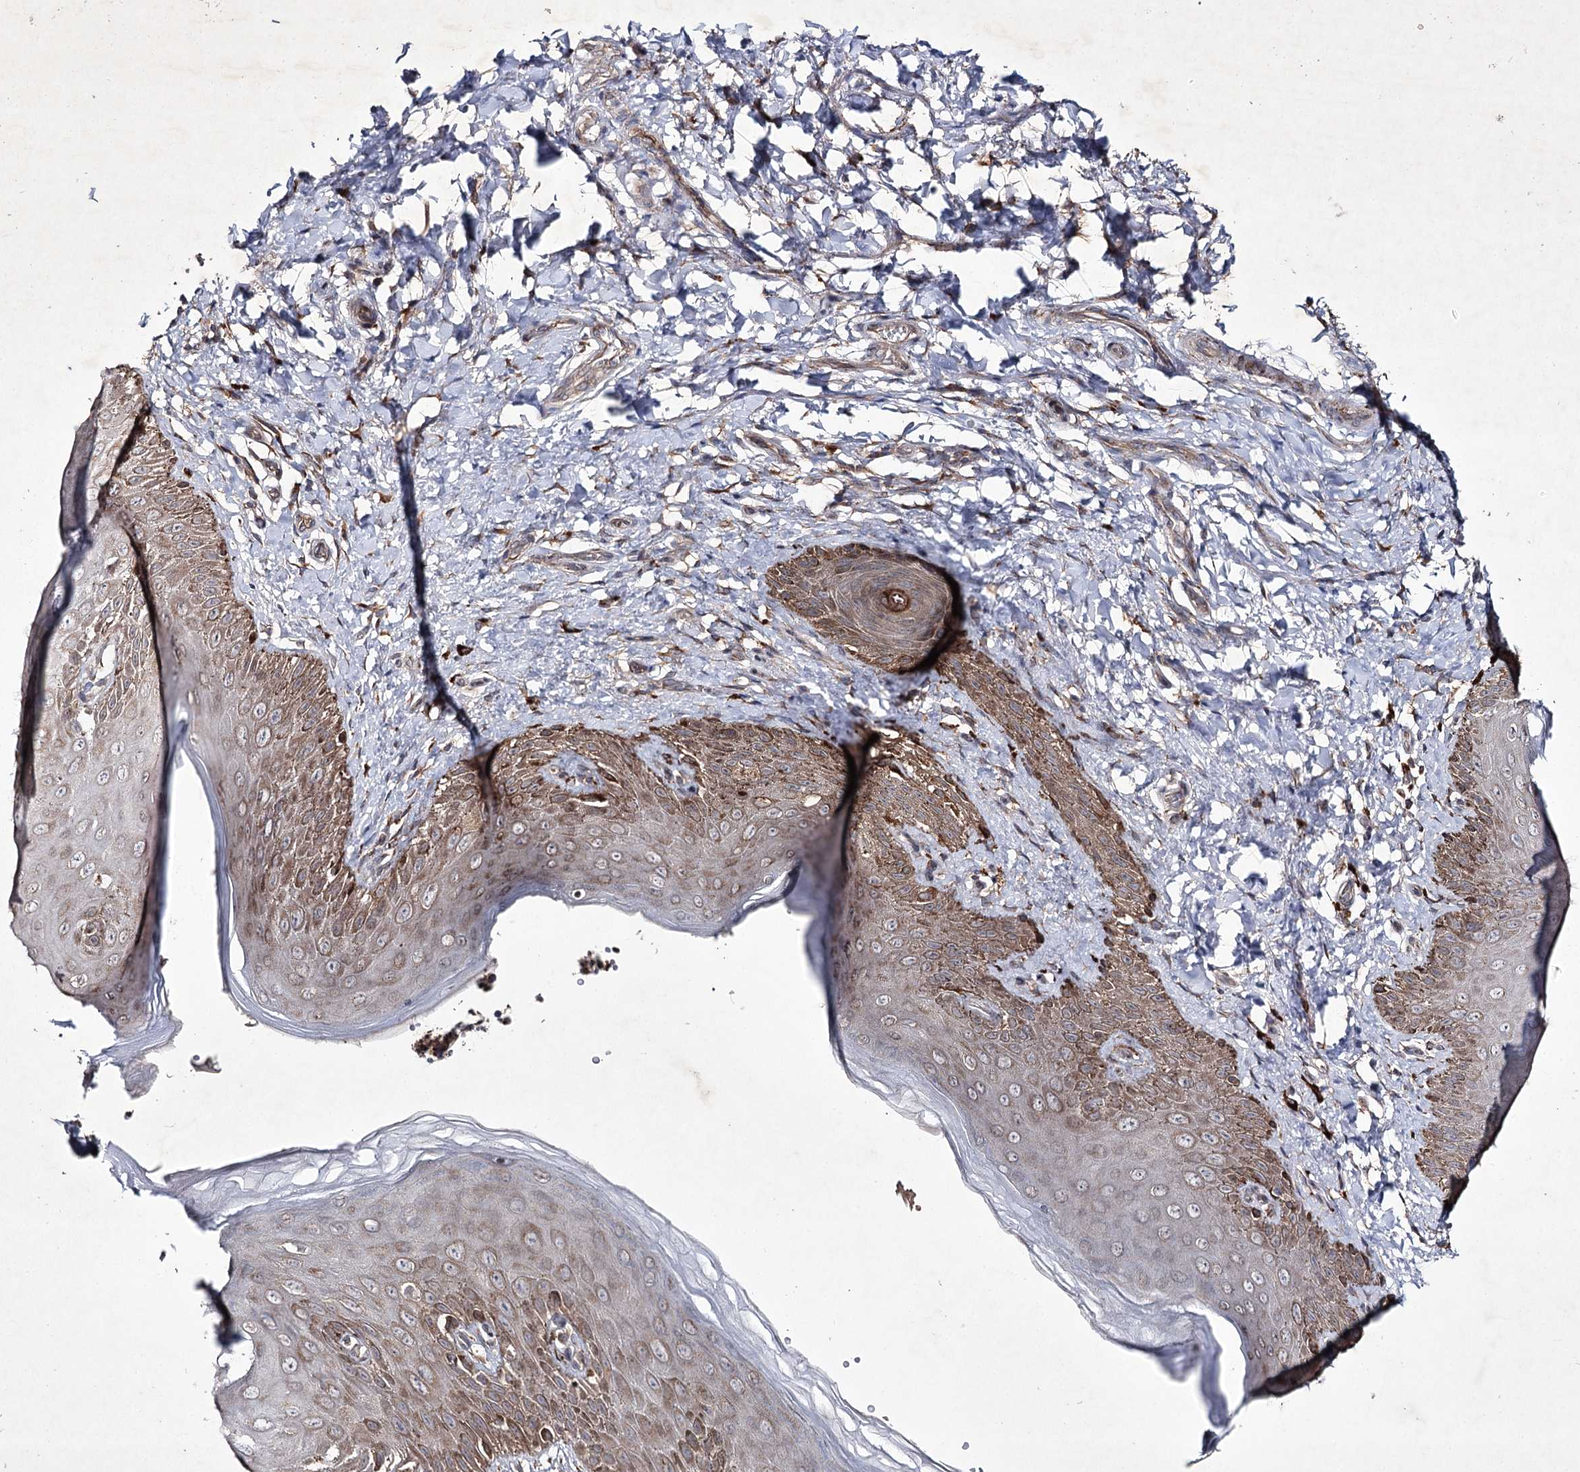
{"staining": {"intensity": "moderate", "quantity": ">75%", "location": "cytoplasmic/membranous"}, "tissue": "skin", "cell_type": "Epidermal cells", "image_type": "normal", "snomed": [{"axis": "morphology", "description": "Normal tissue, NOS"}, {"axis": "topography", "description": "Anal"}], "caption": "Immunohistochemistry (IHC) staining of benign skin, which shows medium levels of moderate cytoplasmic/membranous expression in approximately >75% of epidermal cells indicating moderate cytoplasmic/membranous protein staining. The staining was performed using DAB (3,3'-diaminobenzidine) (brown) for protein detection and nuclei were counterstained in hematoxylin (blue).", "gene": "ALG9", "patient": {"sex": "male", "age": 44}}